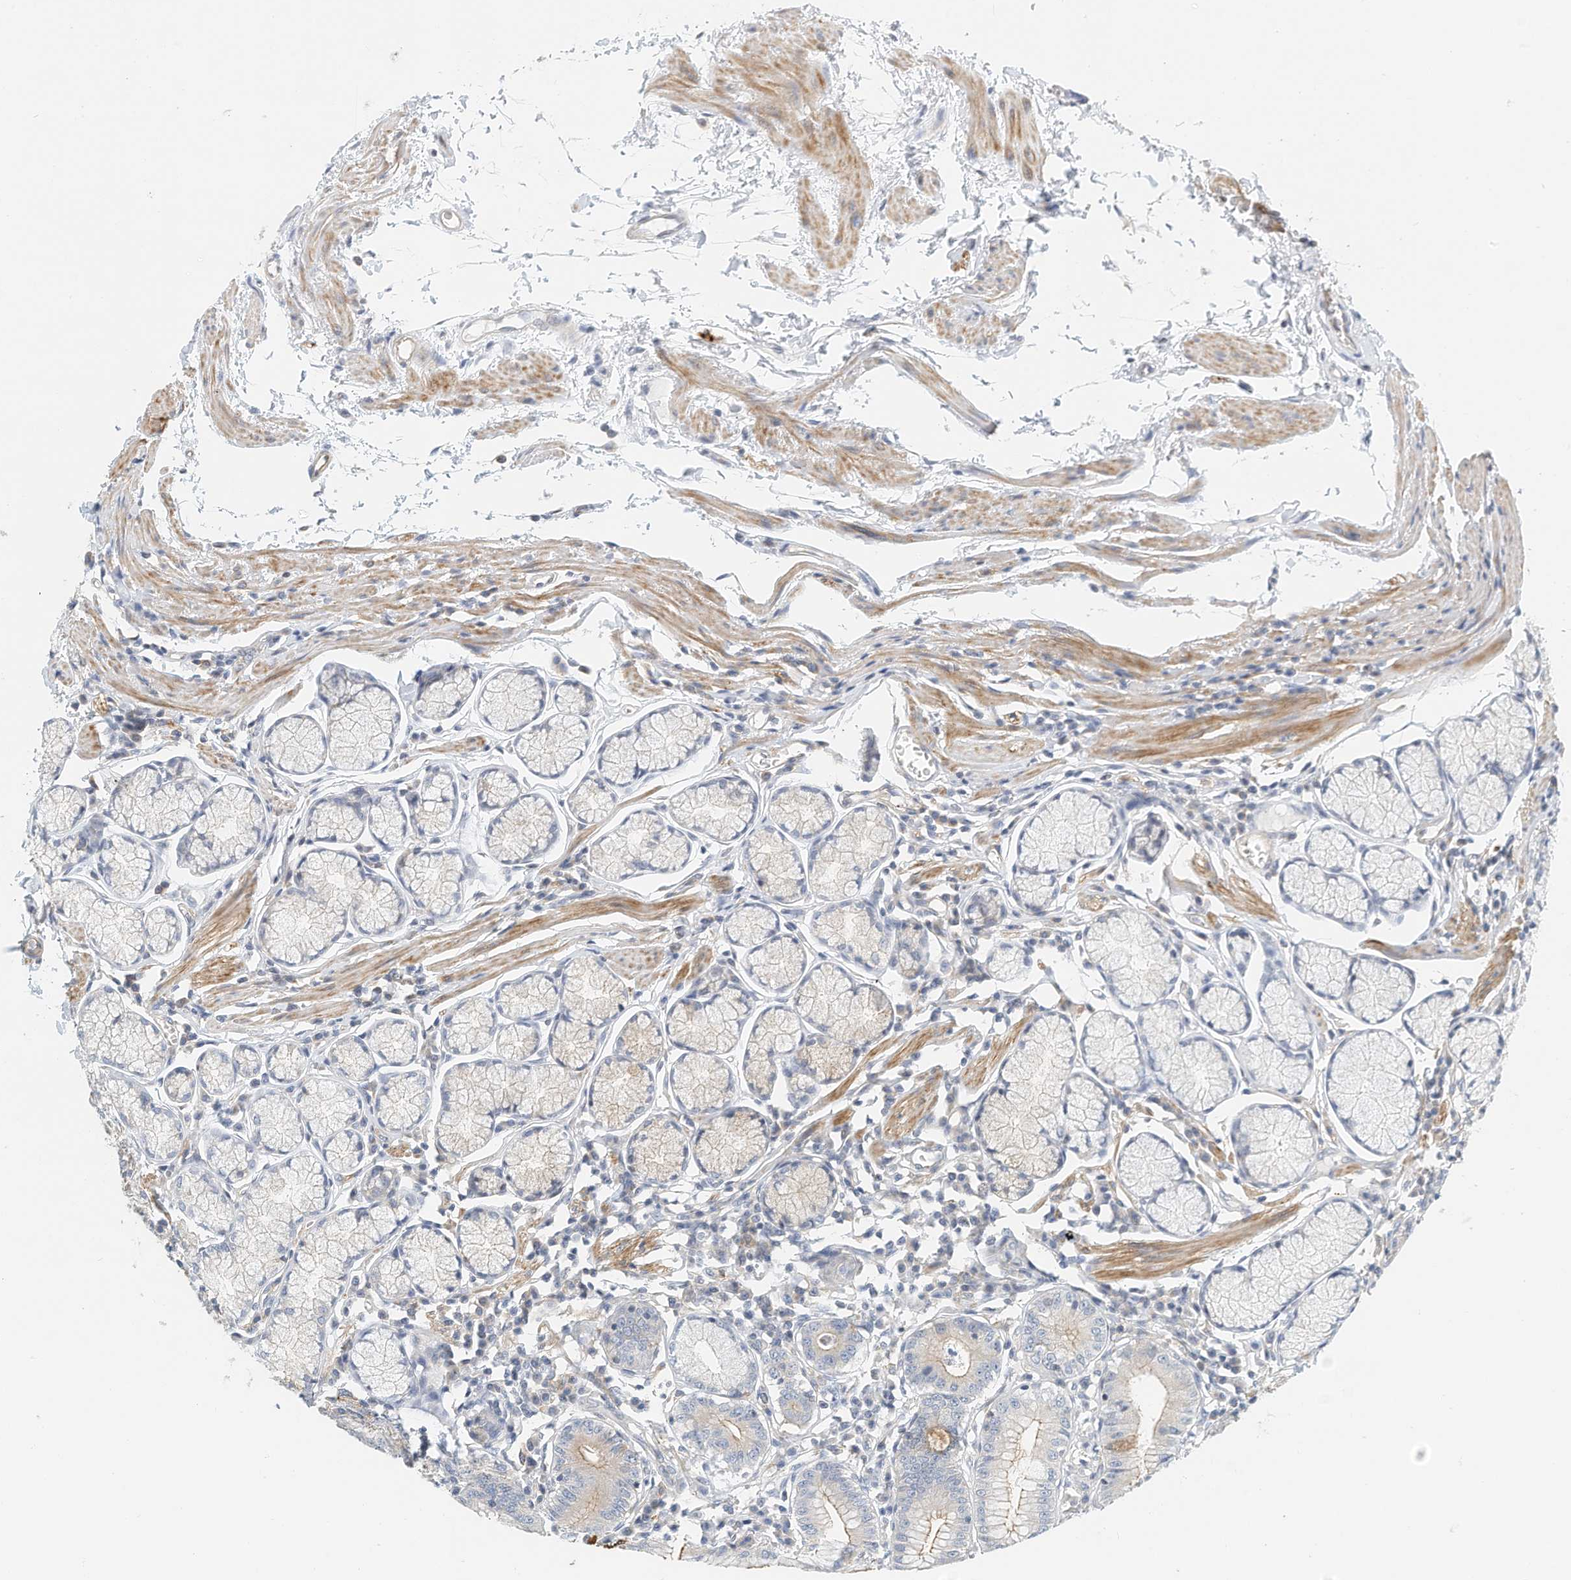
{"staining": {"intensity": "weak", "quantity": "<25%", "location": "cytoplasmic/membranous"}, "tissue": "stomach", "cell_type": "Glandular cells", "image_type": "normal", "snomed": [{"axis": "morphology", "description": "Normal tissue, NOS"}, {"axis": "topography", "description": "Stomach"}], "caption": "High power microscopy photomicrograph of an IHC micrograph of benign stomach, revealing no significant positivity in glandular cells.", "gene": "MICAL1", "patient": {"sex": "male", "age": 55}}